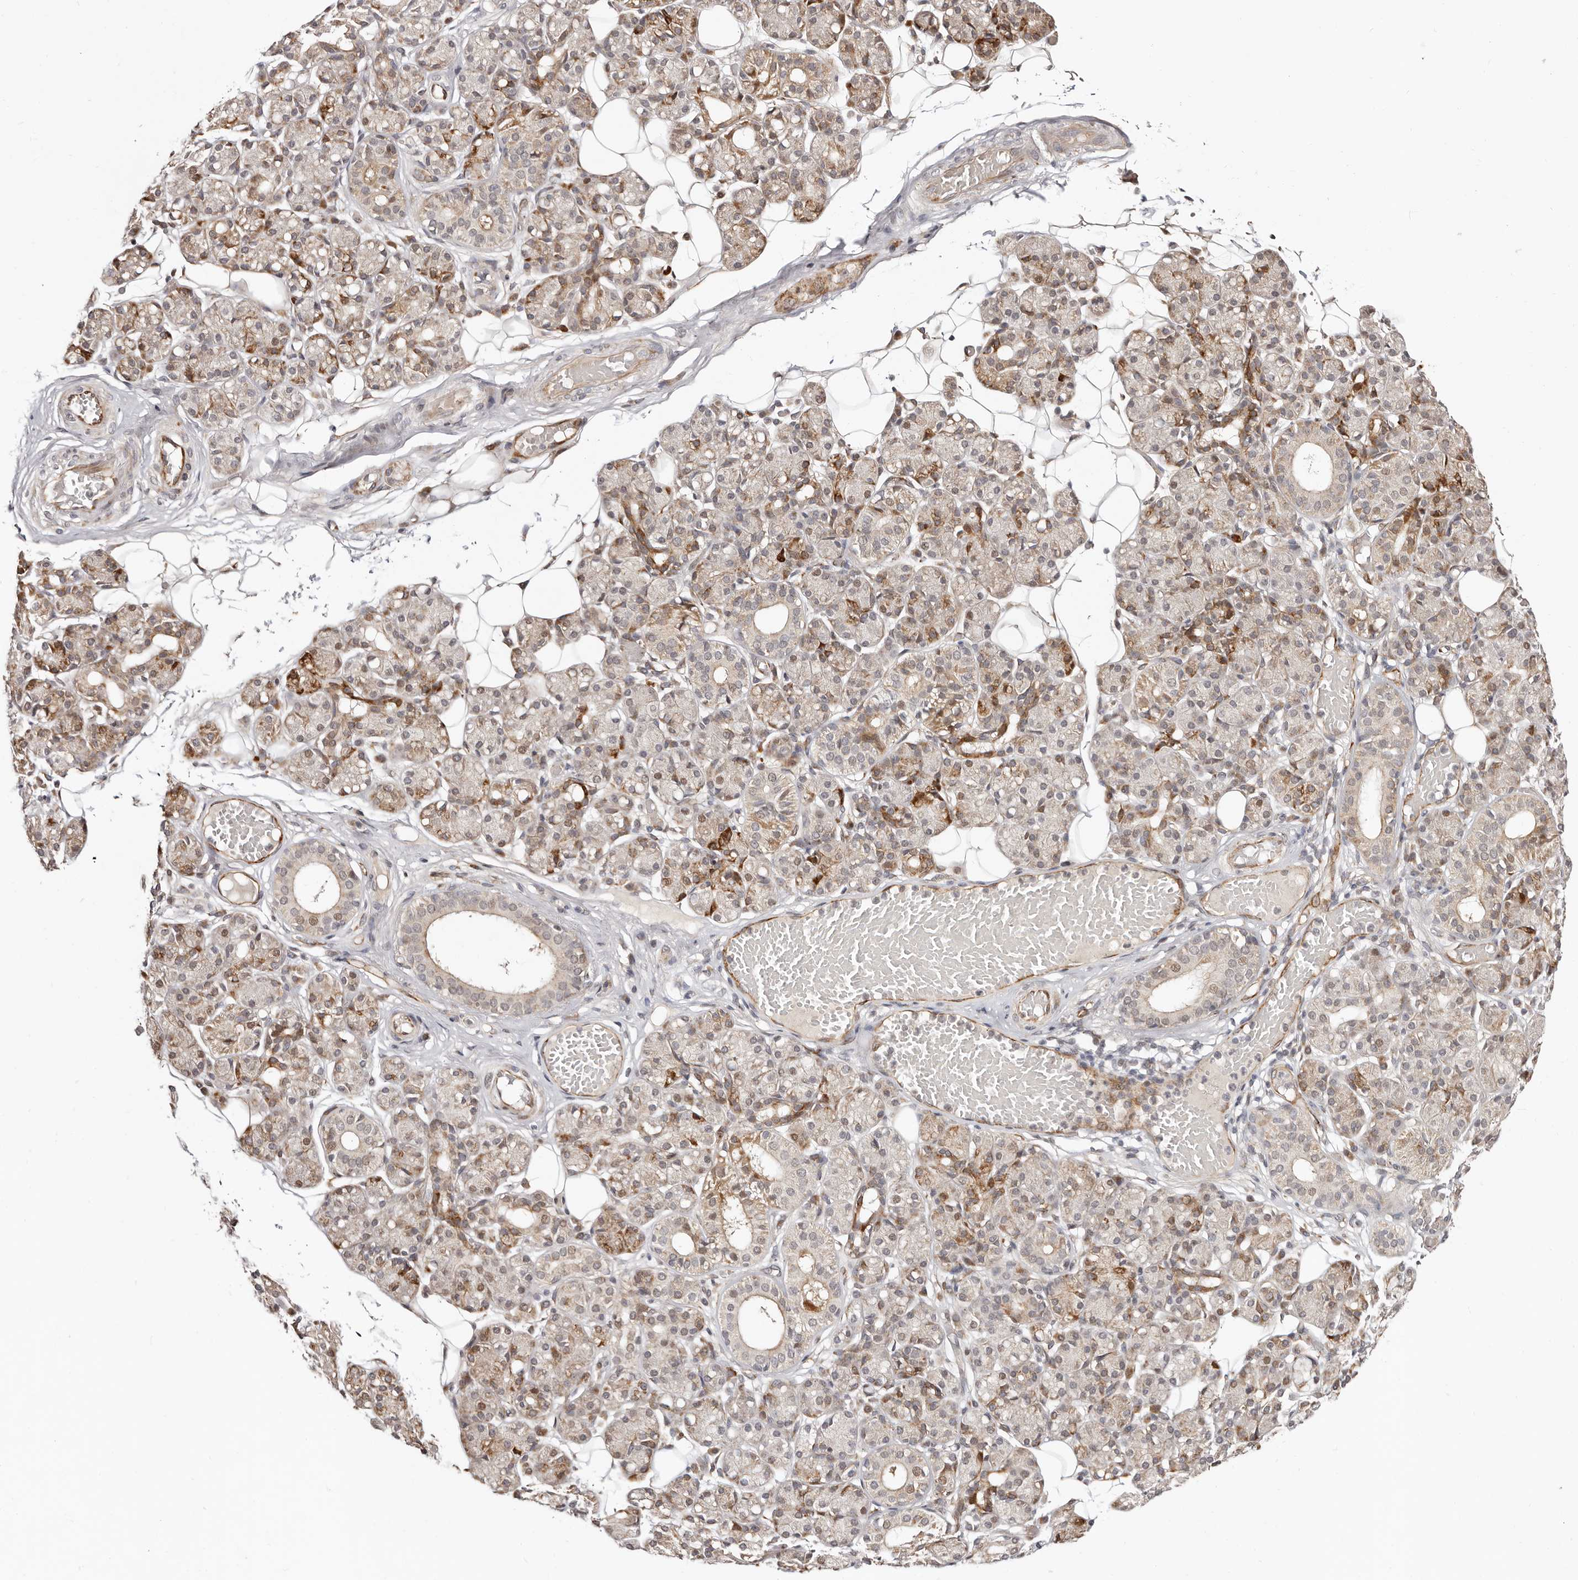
{"staining": {"intensity": "moderate", "quantity": "<25%", "location": "cytoplasmic/membranous"}, "tissue": "salivary gland", "cell_type": "Glandular cells", "image_type": "normal", "snomed": [{"axis": "morphology", "description": "Normal tissue, NOS"}, {"axis": "topography", "description": "Salivary gland"}], "caption": "Salivary gland stained with a brown dye exhibits moderate cytoplasmic/membranous positive expression in about <25% of glandular cells.", "gene": "BCL2L15", "patient": {"sex": "male", "age": 63}}